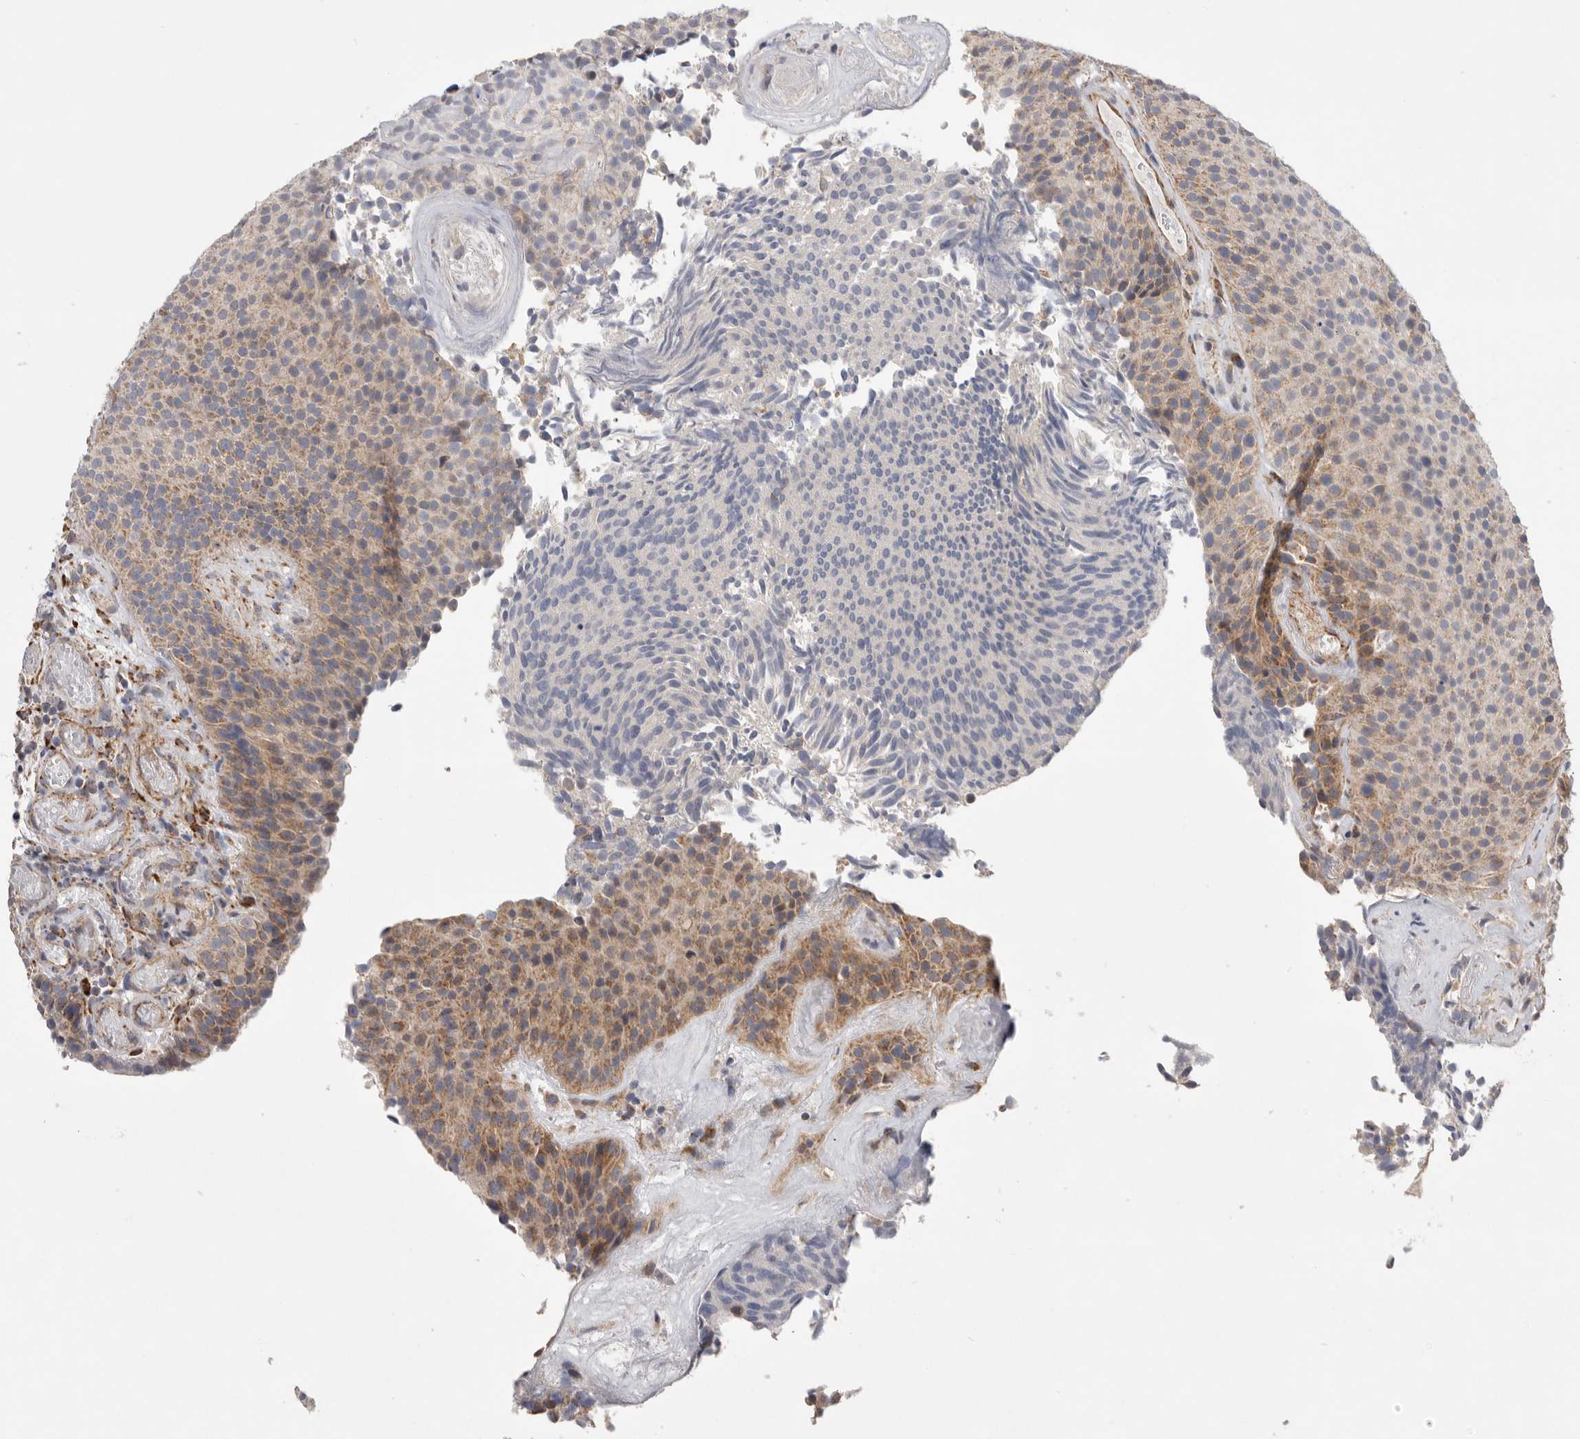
{"staining": {"intensity": "moderate", "quantity": "25%-75%", "location": "cytoplasmic/membranous"}, "tissue": "urothelial cancer", "cell_type": "Tumor cells", "image_type": "cancer", "snomed": [{"axis": "morphology", "description": "Urothelial carcinoma, Low grade"}, {"axis": "topography", "description": "Urinary bladder"}], "caption": "About 25%-75% of tumor cells in human urothelial carcinoma (low-grade) demonstrate moderate cytoplasmic/membranous protein expression as visualized by brown immunohistochemical staining.", "gene": "MTFR1L", "patient": {"sex": "male", "age": 86}}